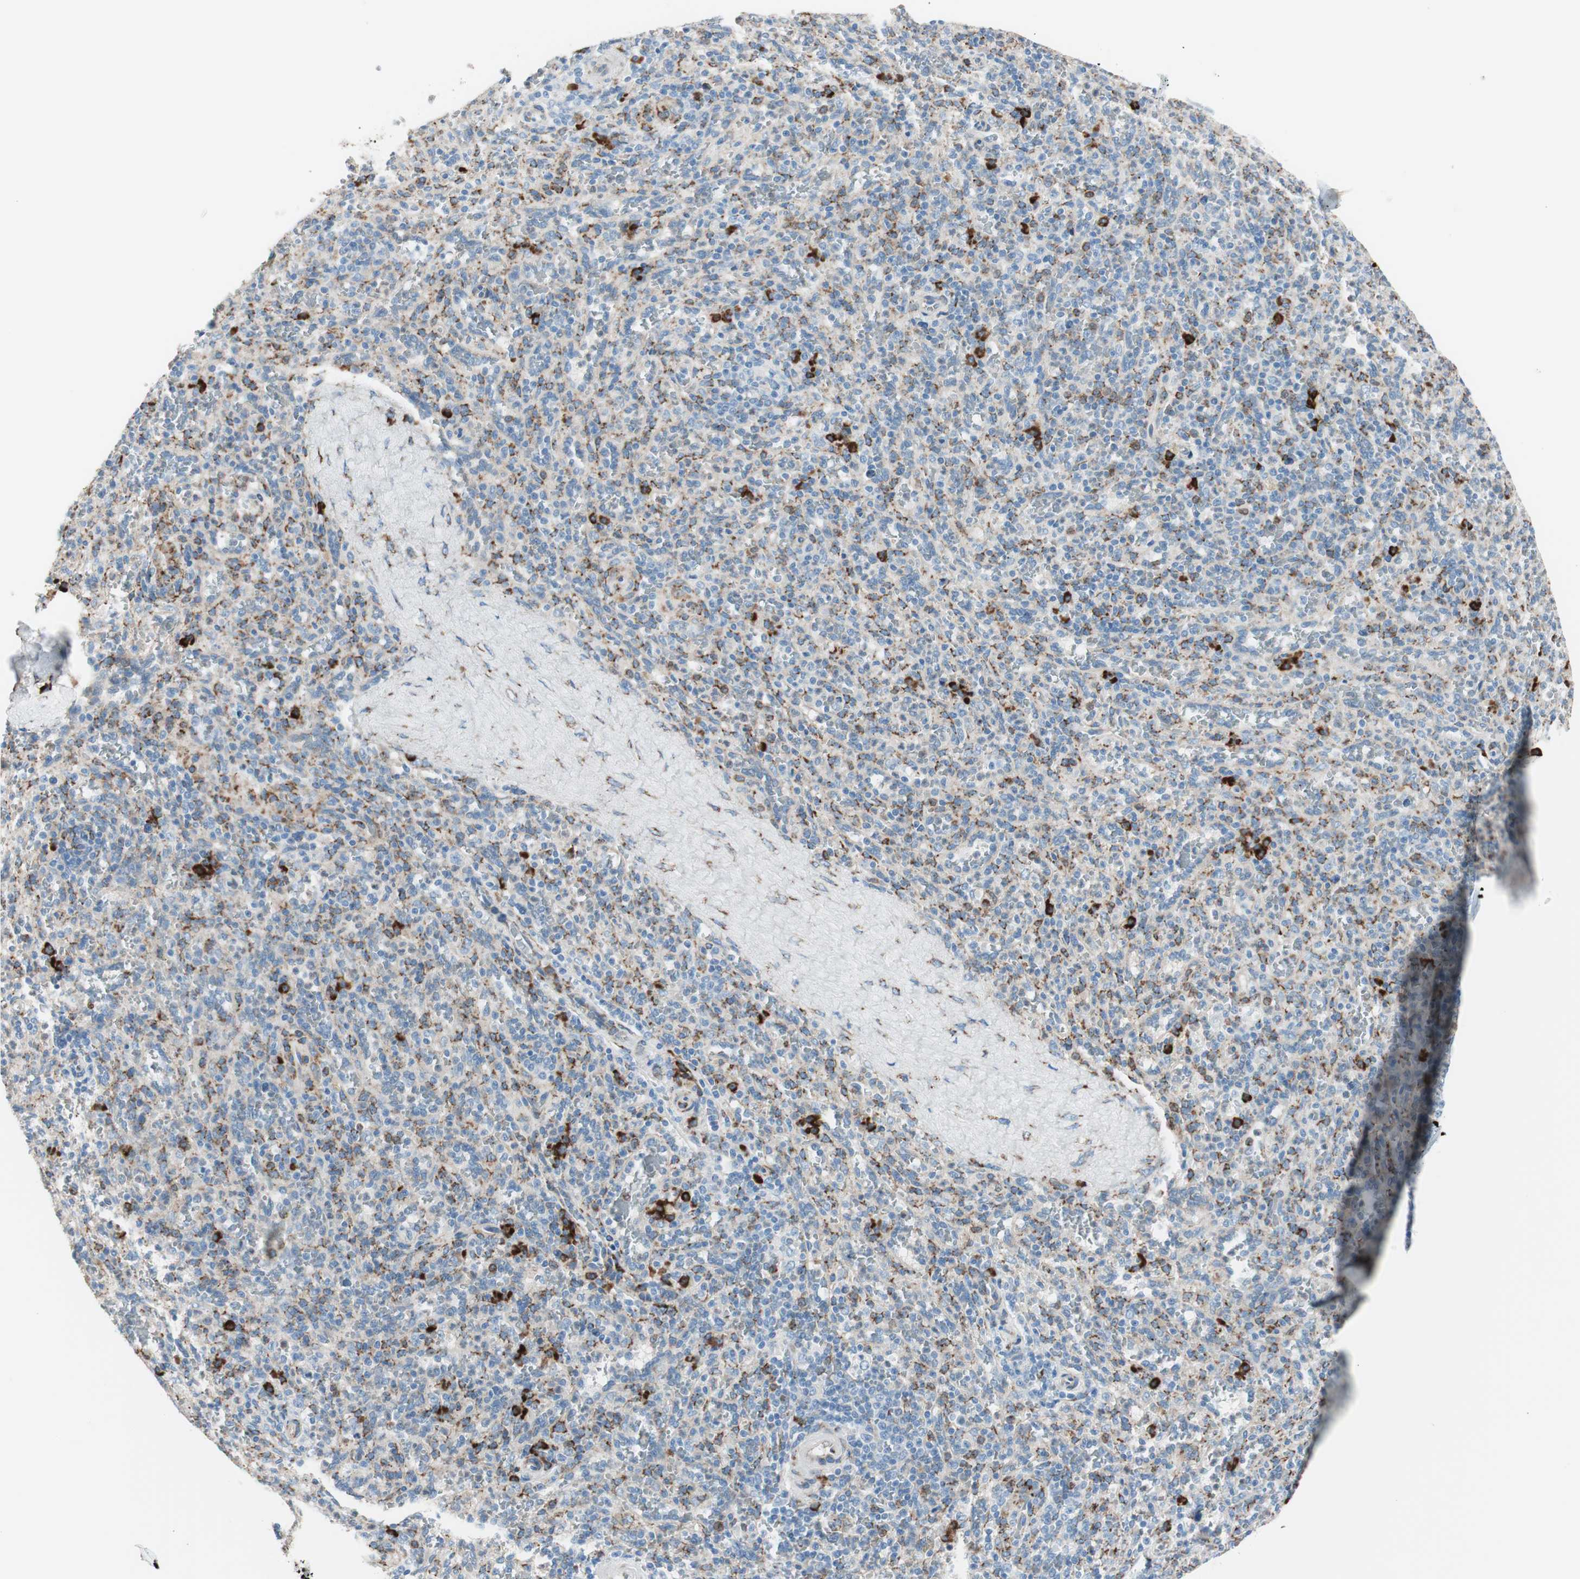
{"staining": {"intensity": "strong", "quantity": "<25%", "location": "cytoplasmic/membranous"}, "tissue": "spleen", "cell_type": "Cells in red pulp", "image_type": "normal", "snomed": [{"axis": "morphology", "description": "Normal tissue, NOS"}, {"axis": "topography", "description": "Spleen"}], "caption": "DAB immunohistochemical staining of normal human spleen exhibits strong cytoplasmic/membranous protein staining in approximately <25% of cells in red pulp. (IHC, brightfield microscopy, high magnification).", "gene": "P4HTM", "patient": {"sex": "male", "age": 36}}